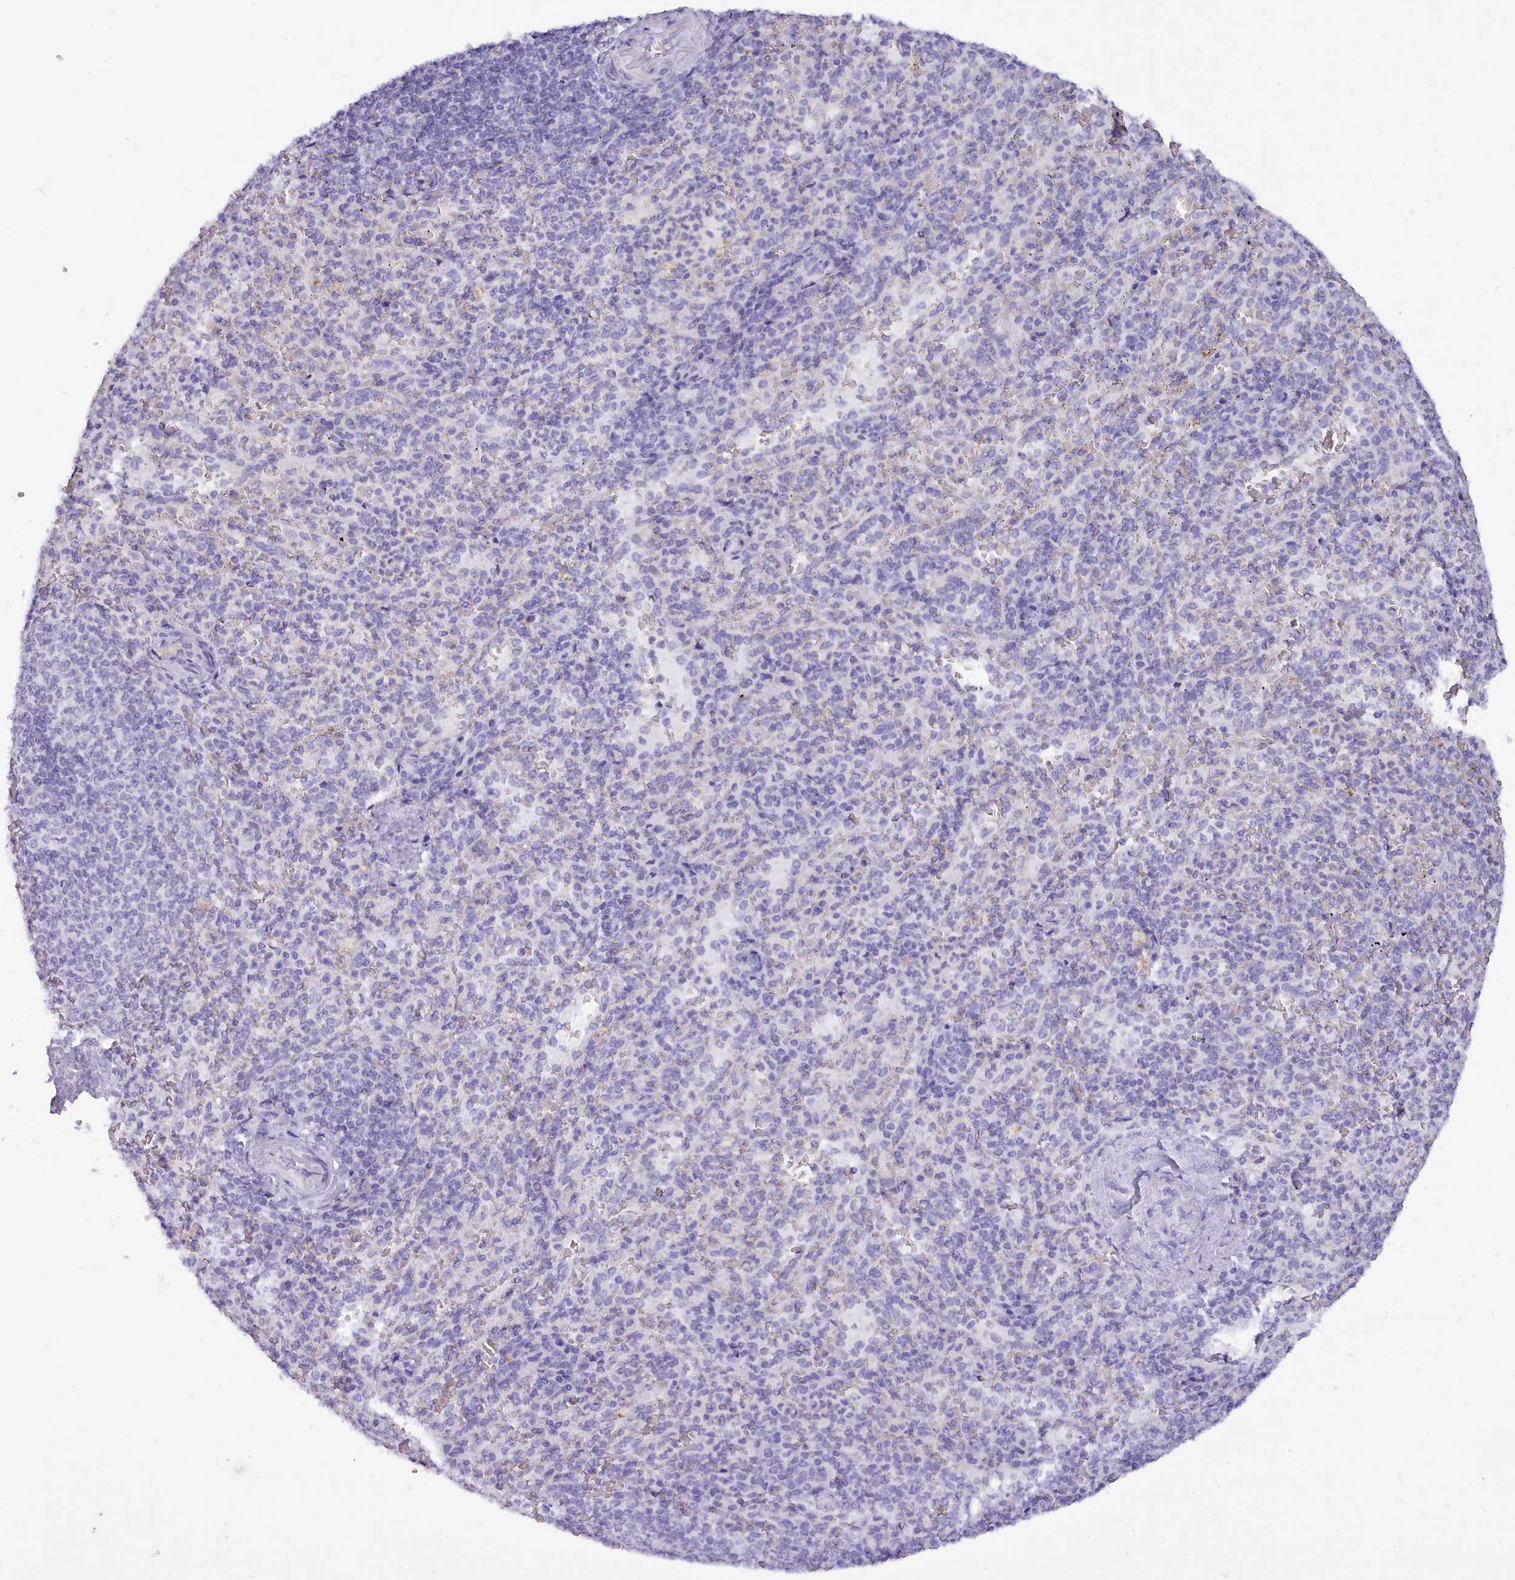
{"staining": {"intensity": "negative", "quantity": "none", "location": "none"}, "tissue": "spleen", "cell_type": "Cells in red pulp", "image_type": "normal", "snomed": [{"axis": "morphology", "description": "Normal tissue, NOS"}, {"axis": "topography", "description": "Spleen"}], "caption": "The micrograph reveals no significant expression in cells in red pulp of spleen. (Stains: DAB immunohistochemistry (IHC) with hematoxylin counter stain, Microscopy: brightfield microscopy at high magnification).", "gene": "CYP2A13", "patient": {"sex": "female", "age": 21}}